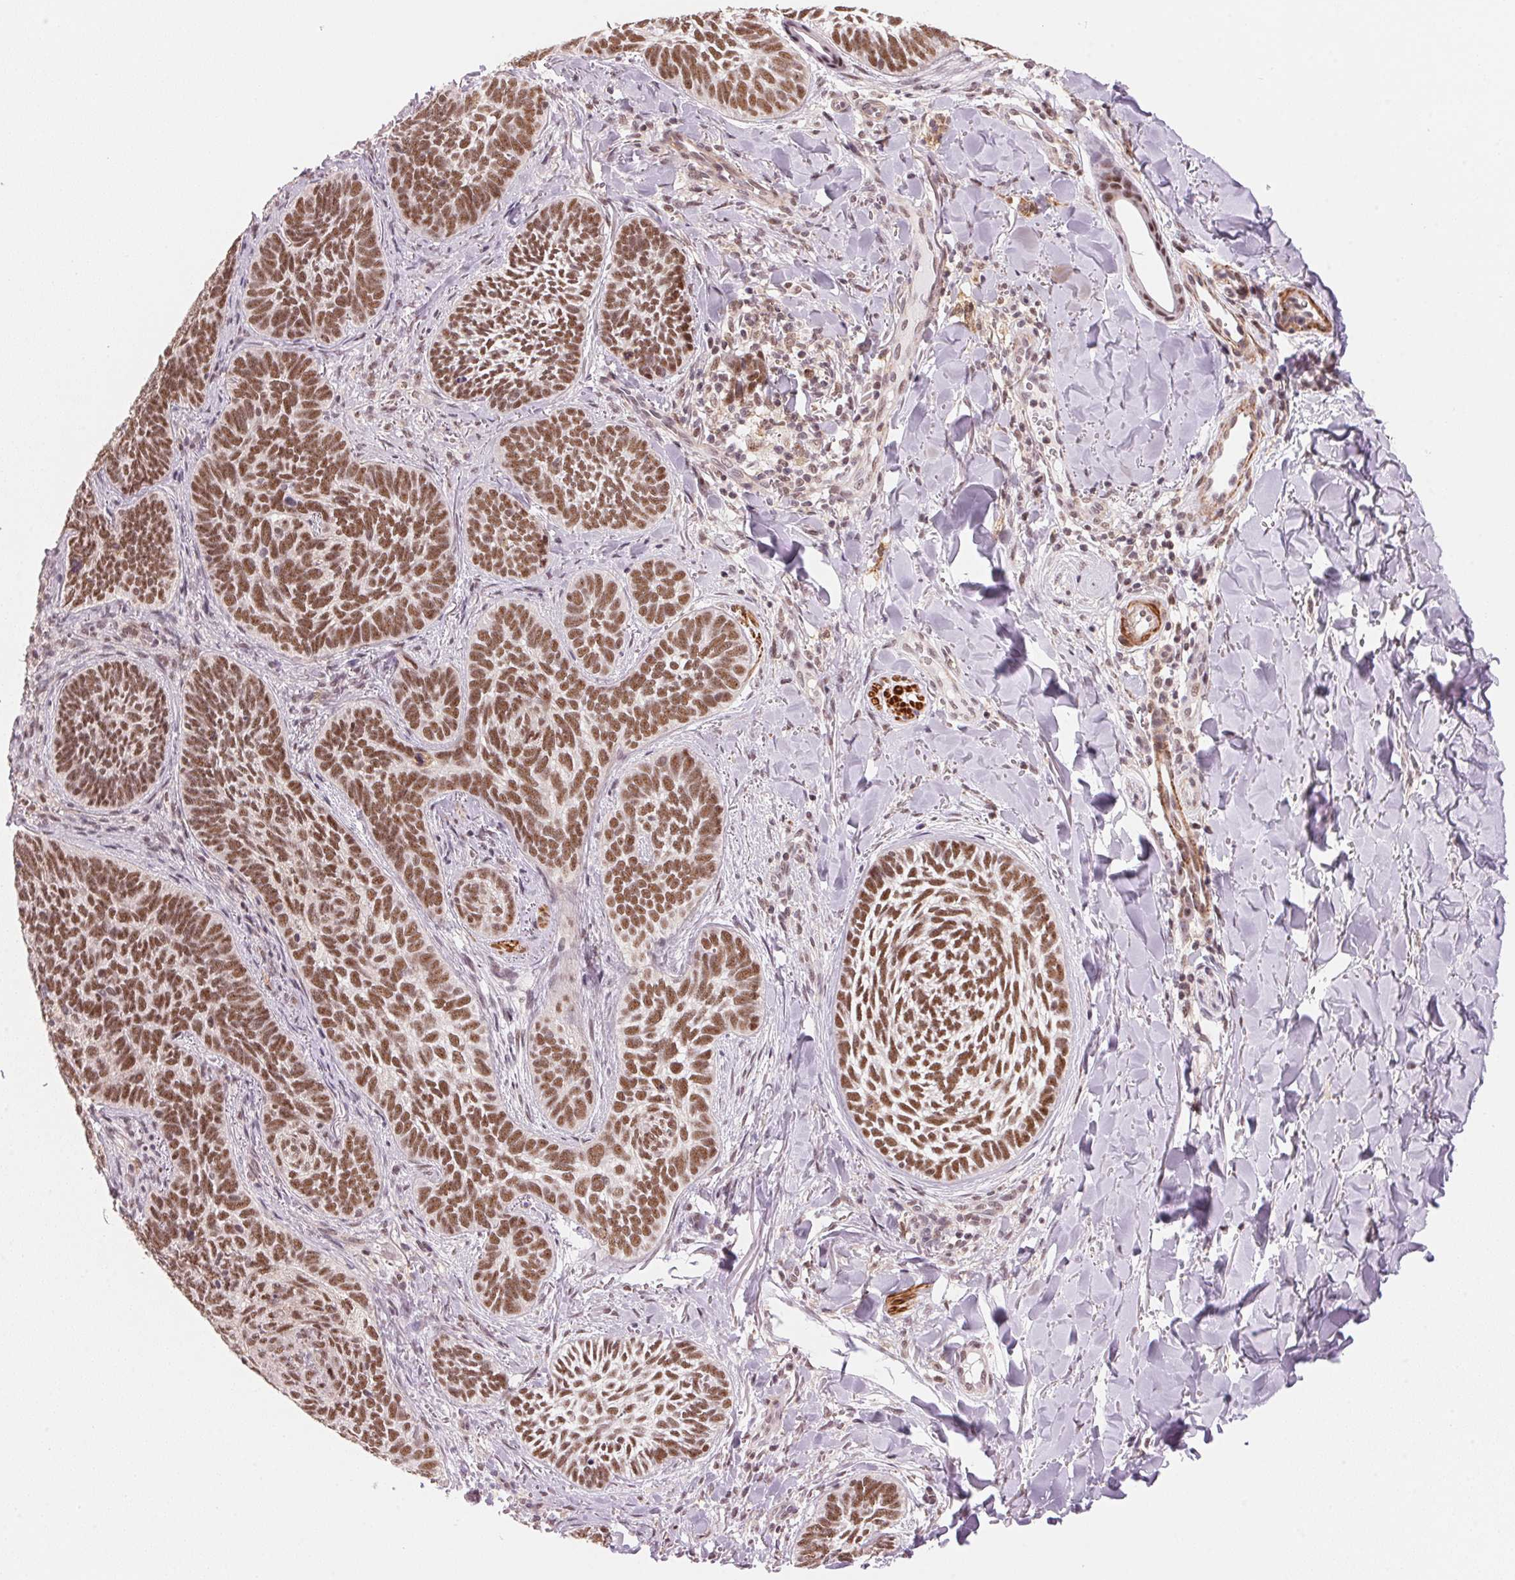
{"staining": {"intensity": "moderate", "quantity": ">75%", "location": "nuclear"}, "tissue": "skin cancer", "cell_type": "Tumor cells", "image_type": "cancer", "snomed": [{"axis": "morphology", "description": "Normal tissue, NOS"}, {"axis": "morphology", "description": "Basal cell carcinoma"}, {"axis": "topography", "description": "Skin"}], "caption": "Tumor cells display medium levels of moderate nuclear positivity in about >75% of cells in skin cancer.", "gene": "HNRNPDL", "patient": {"sex": "male", "age": 46}}